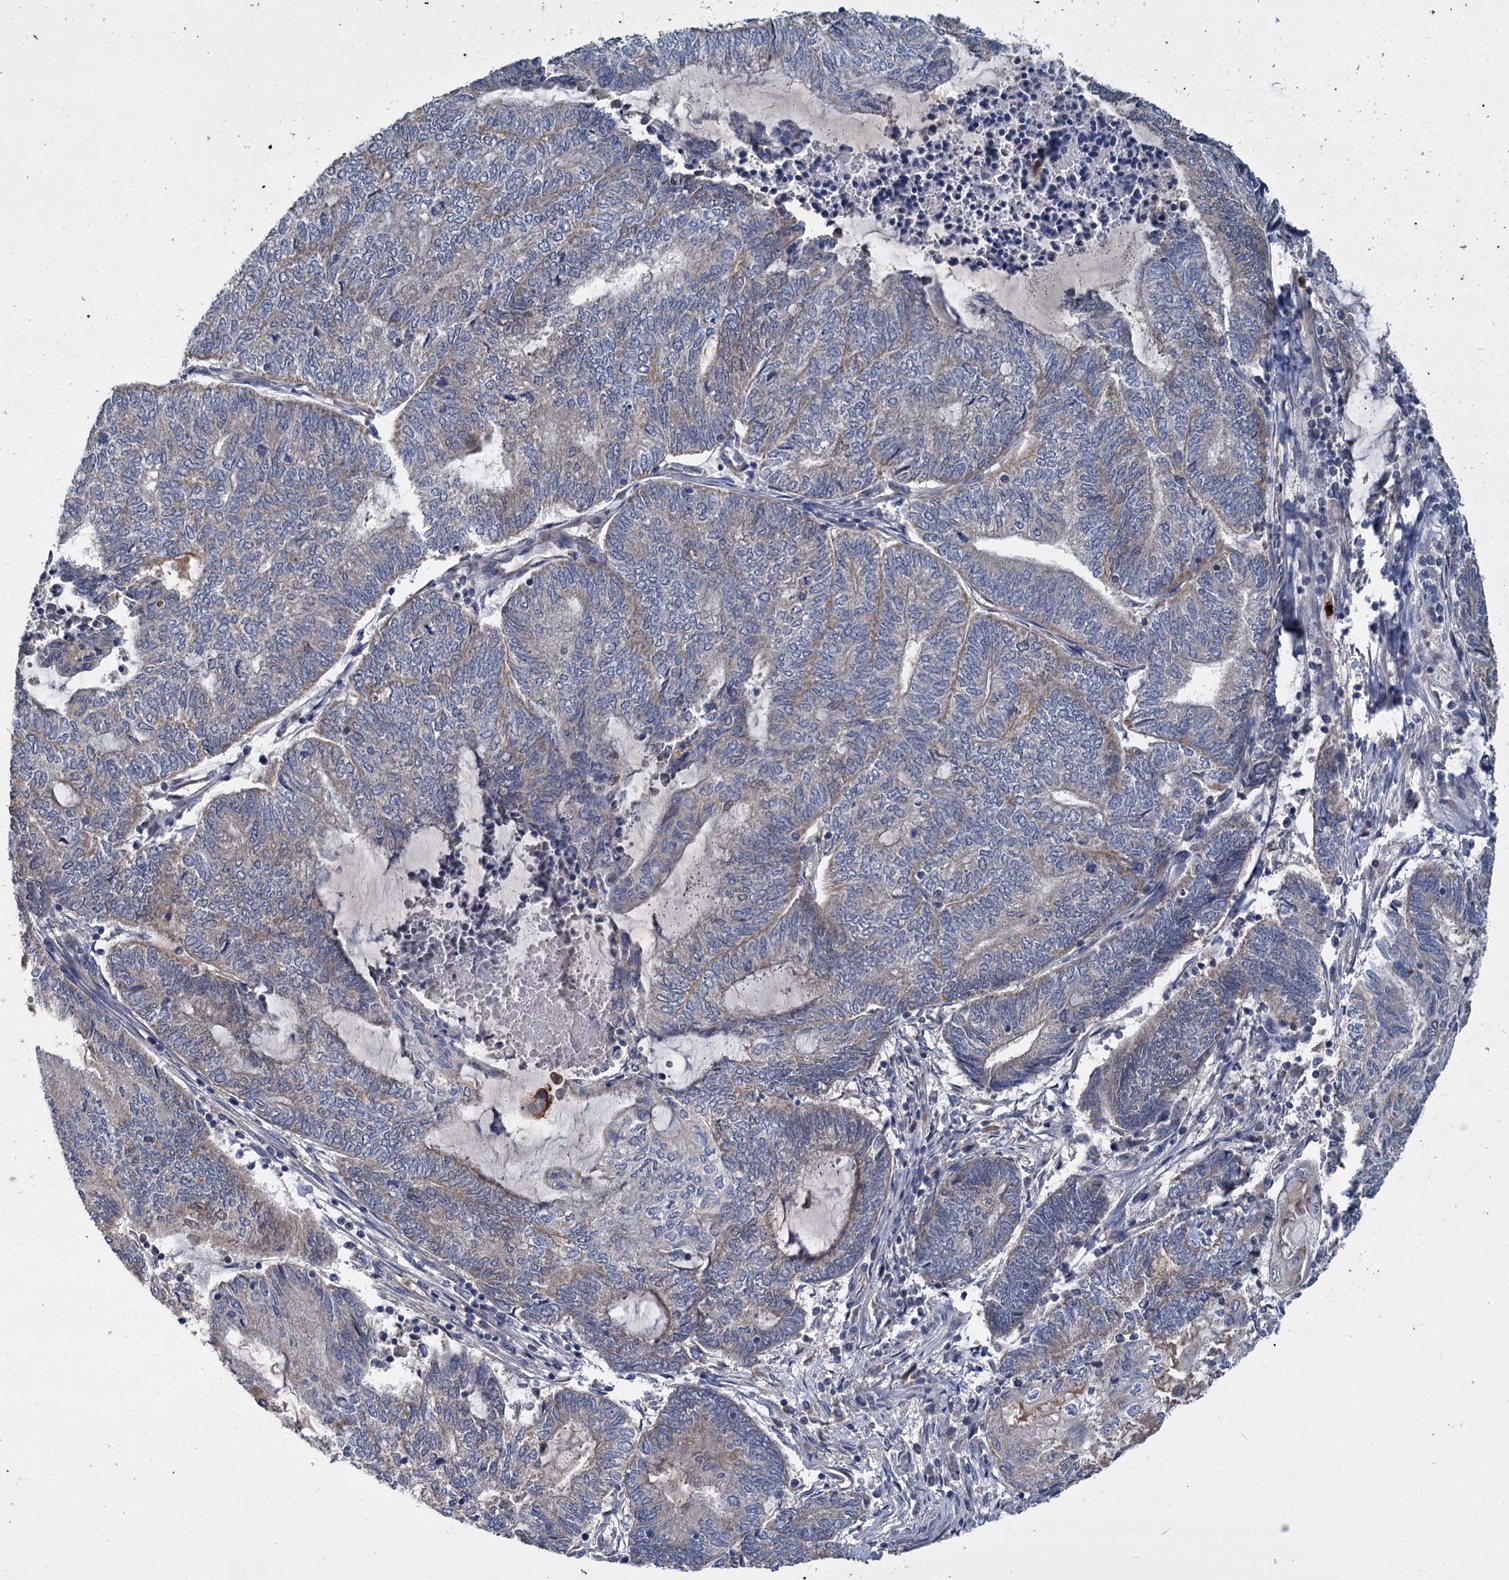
{"staining": {"intensity": "negative", "quantity": "none", "location": "none"}, "tissue": "endometrial cancer", "cell_type": "Tumor cells", "image_type": "cancer", "snomed": [{"axis": "morphology", "description": "Adenocarcinoma, NOS"}, {"axis": "topography", "description": "Uterus"}, {"axis": "topography", "description": "Endometrium"}], "caption": "A histopathology image of human adenocarcinoma (endometrial) is negative for staining in tumor cells.", "gene": "DYNC2H1", "patient": {"sex": "female", "age": 70}}